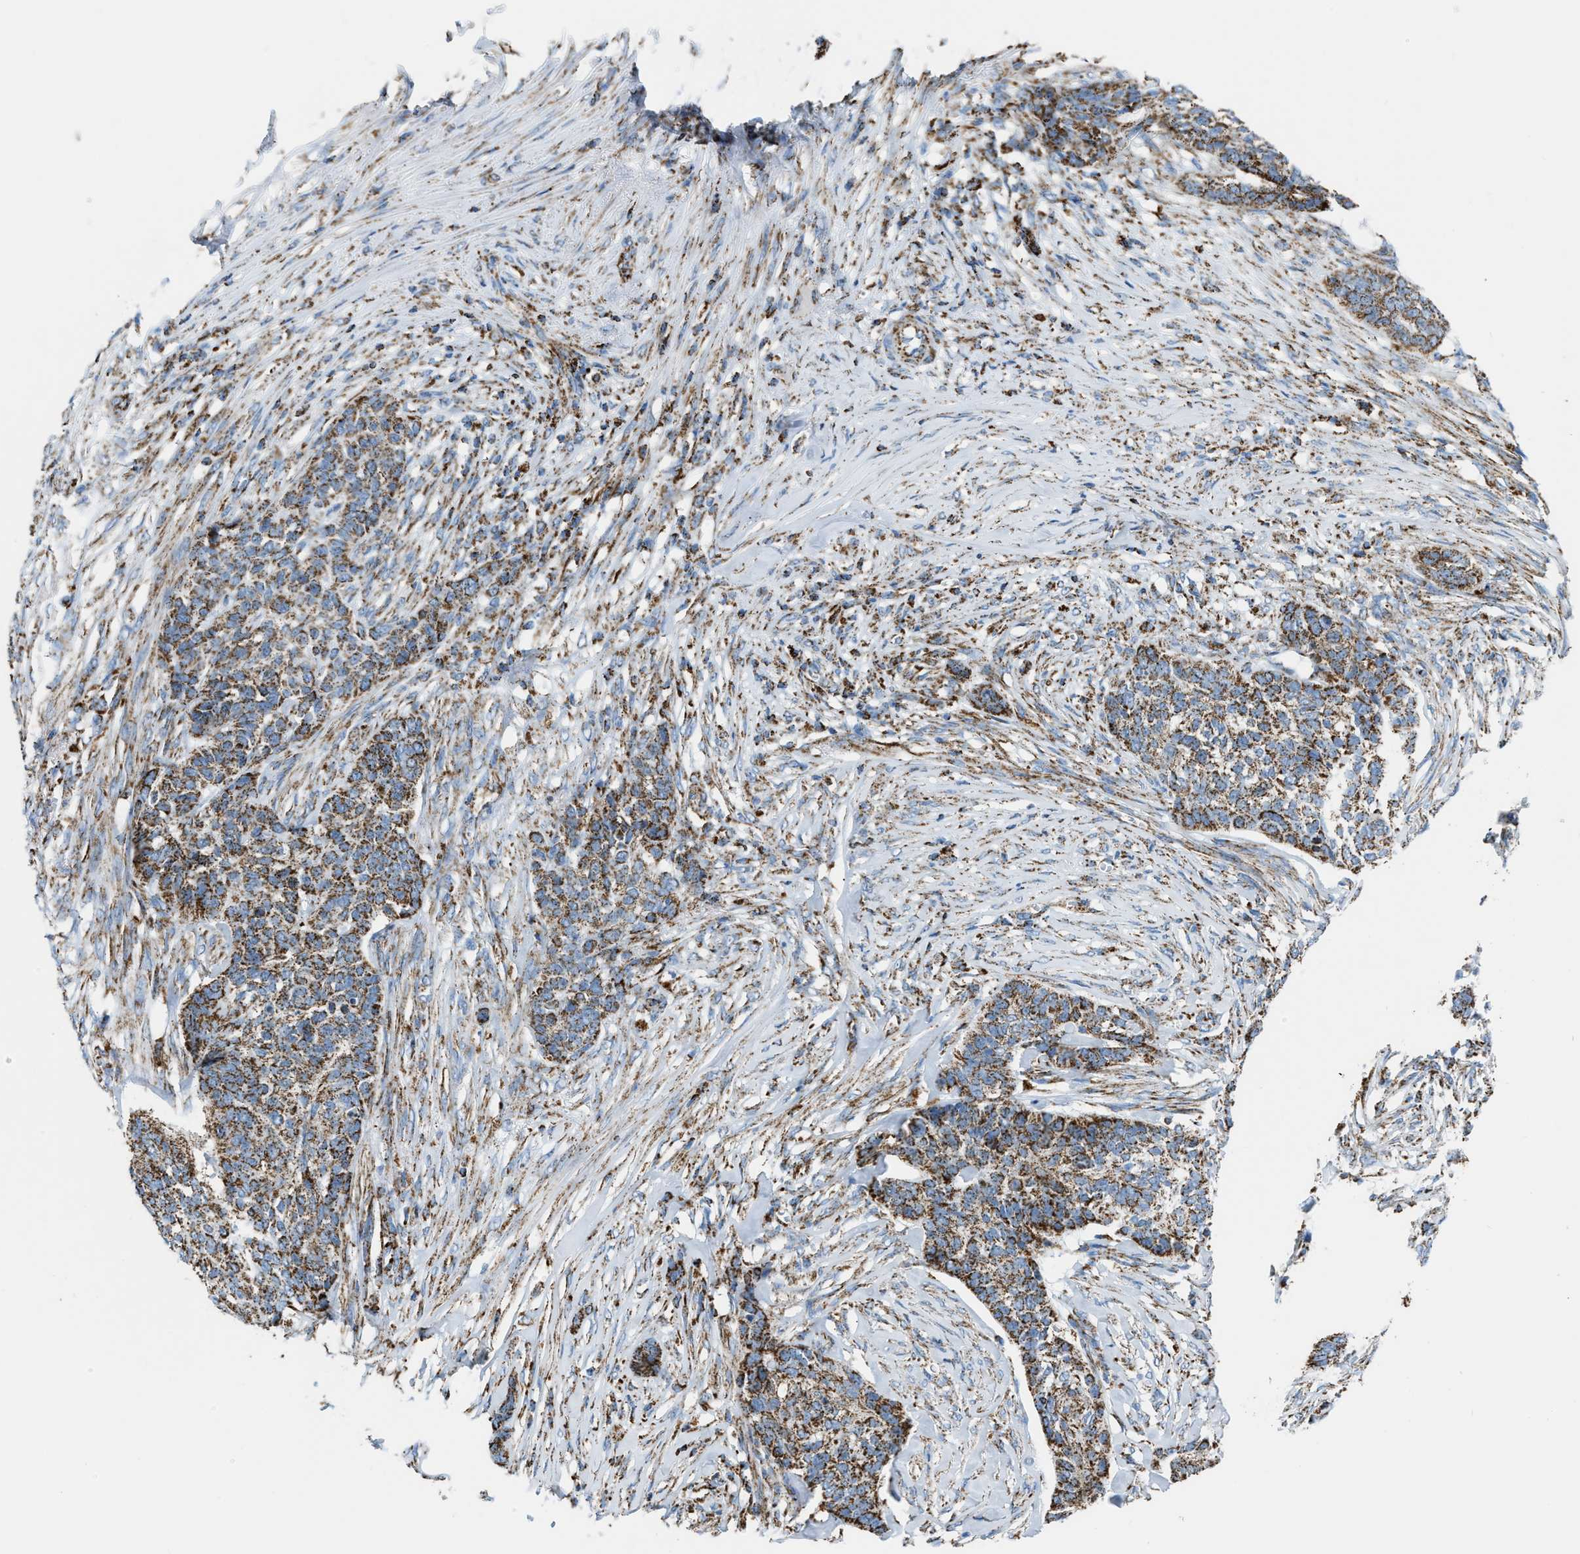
{"staining": {"intensity": "strong", "quantity": ">75%", "location": "cytoplasmic/membranous"}, "tissue": "skin cancer", "cell_type": "Tumor cells", "image_type": "cancer", "snomed": [{"axis": "morphology", "description": "Basal cell carcinoma"}, {"axis": "topography", "description": "Skin"}], "caption": "Tumor cells display strong cytoplasmic/membranous positivity in about >75% of cells in skin basal cell carcinoma. The protein of interest is stained brown, and the nuclei are stained in blue (DAB (3,3'-diaminobenzidine) IHC with brightfield microscopy, high magnification).", "gene": "ETFB", "patient": {"sex": "male", "age": 85}}